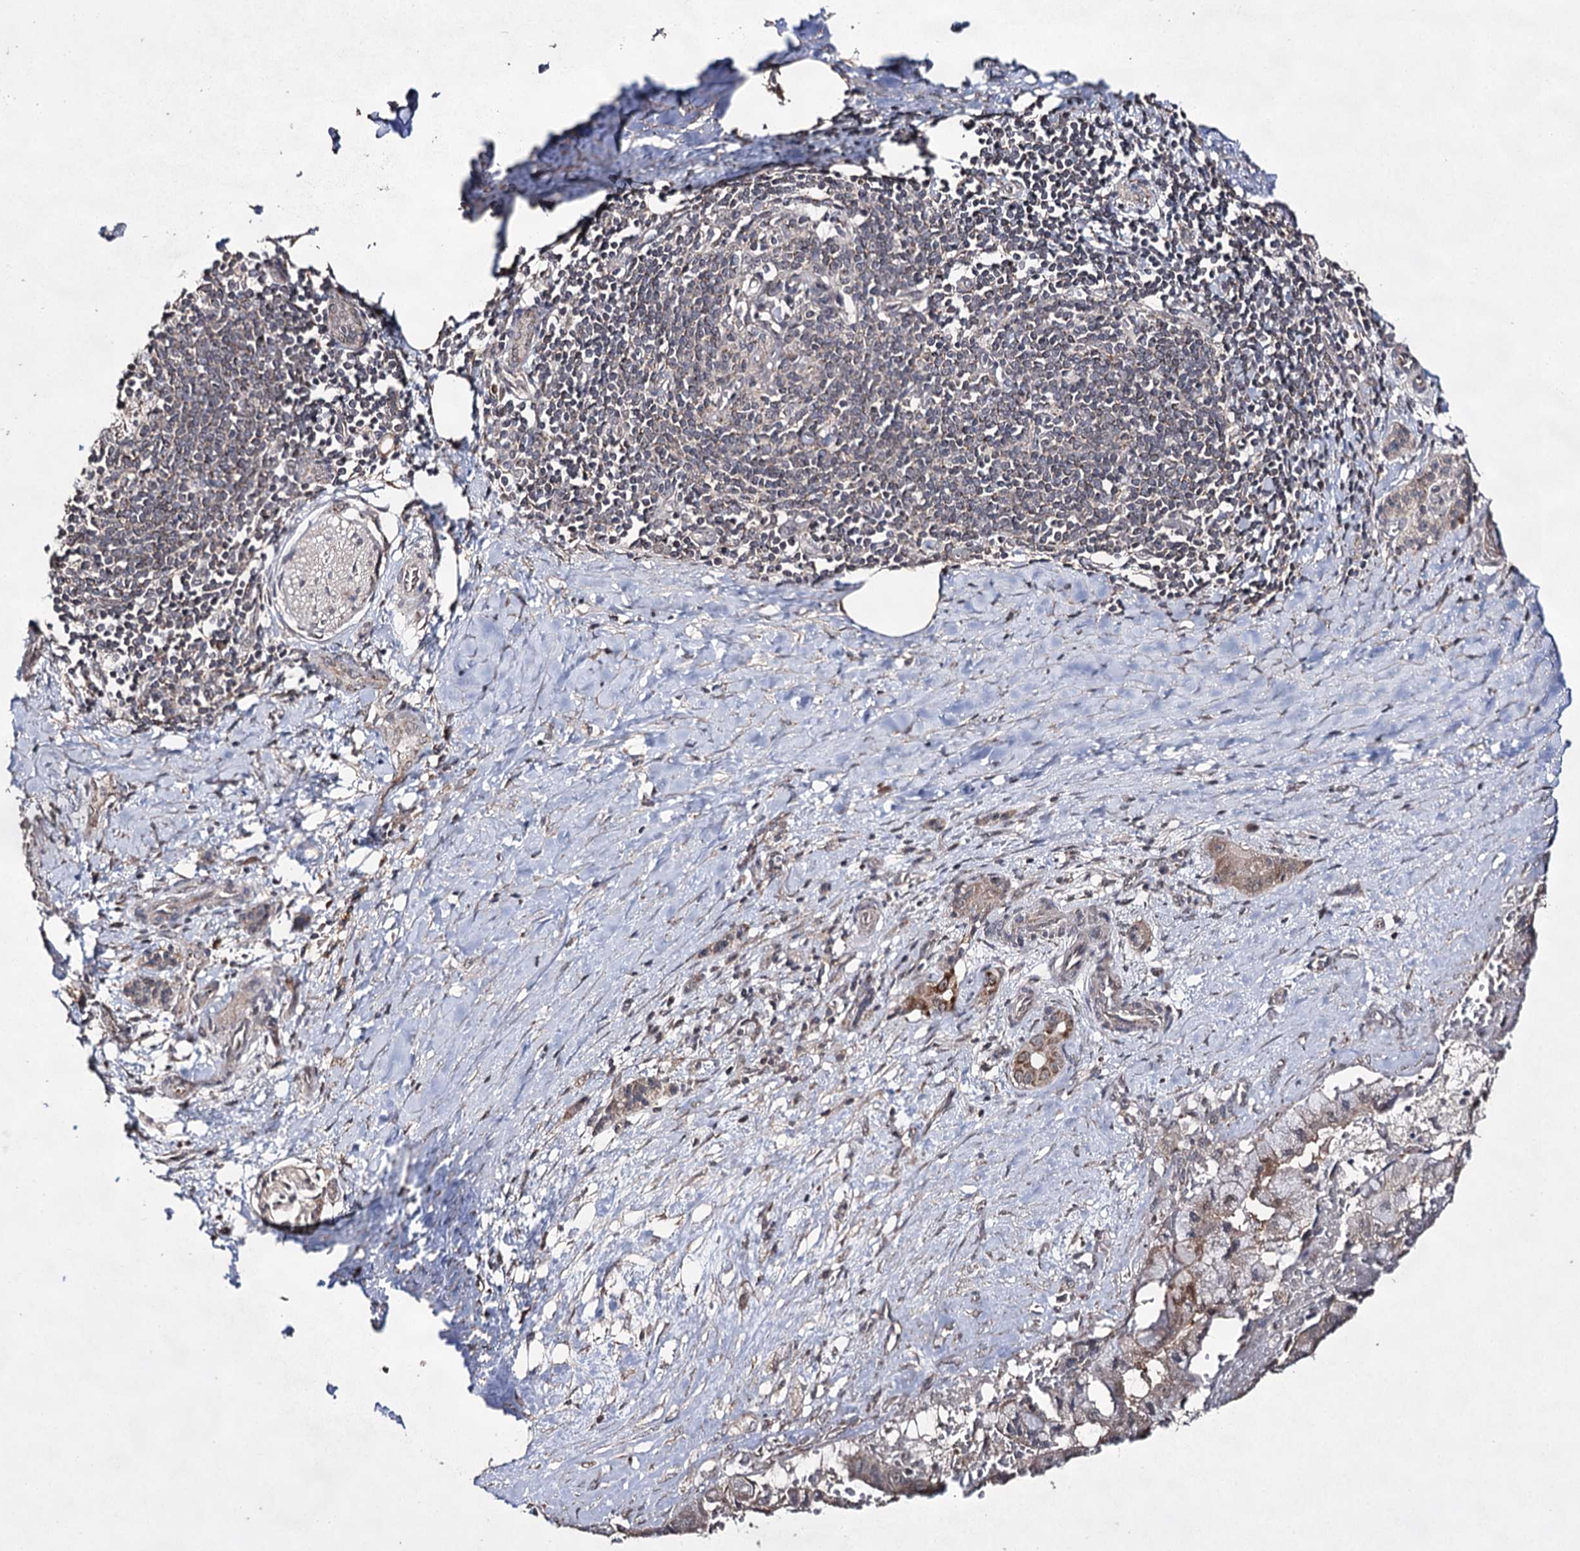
{"staining": {"intensity": "weak", "quantity": "25%-75%", "location": "cytoplasmic/membranous"}, "tissue": "pancreatic cancer", "cell_type": "Tumor cells", "image_type": "cancer", "snomed": [{"axis": "morphology", "description": "Adenocarcinoma, NOS"}, {"axis": "topography", "description": "Pancreas"}], "caption": "Protein staining exhibits weak cytoplasmic/membranous positivity in approximately 25%-75% of tumor cells in pancreatic cancer.", "gene": "ACTR6", "patient": {"sex": "male", "age": 51}}